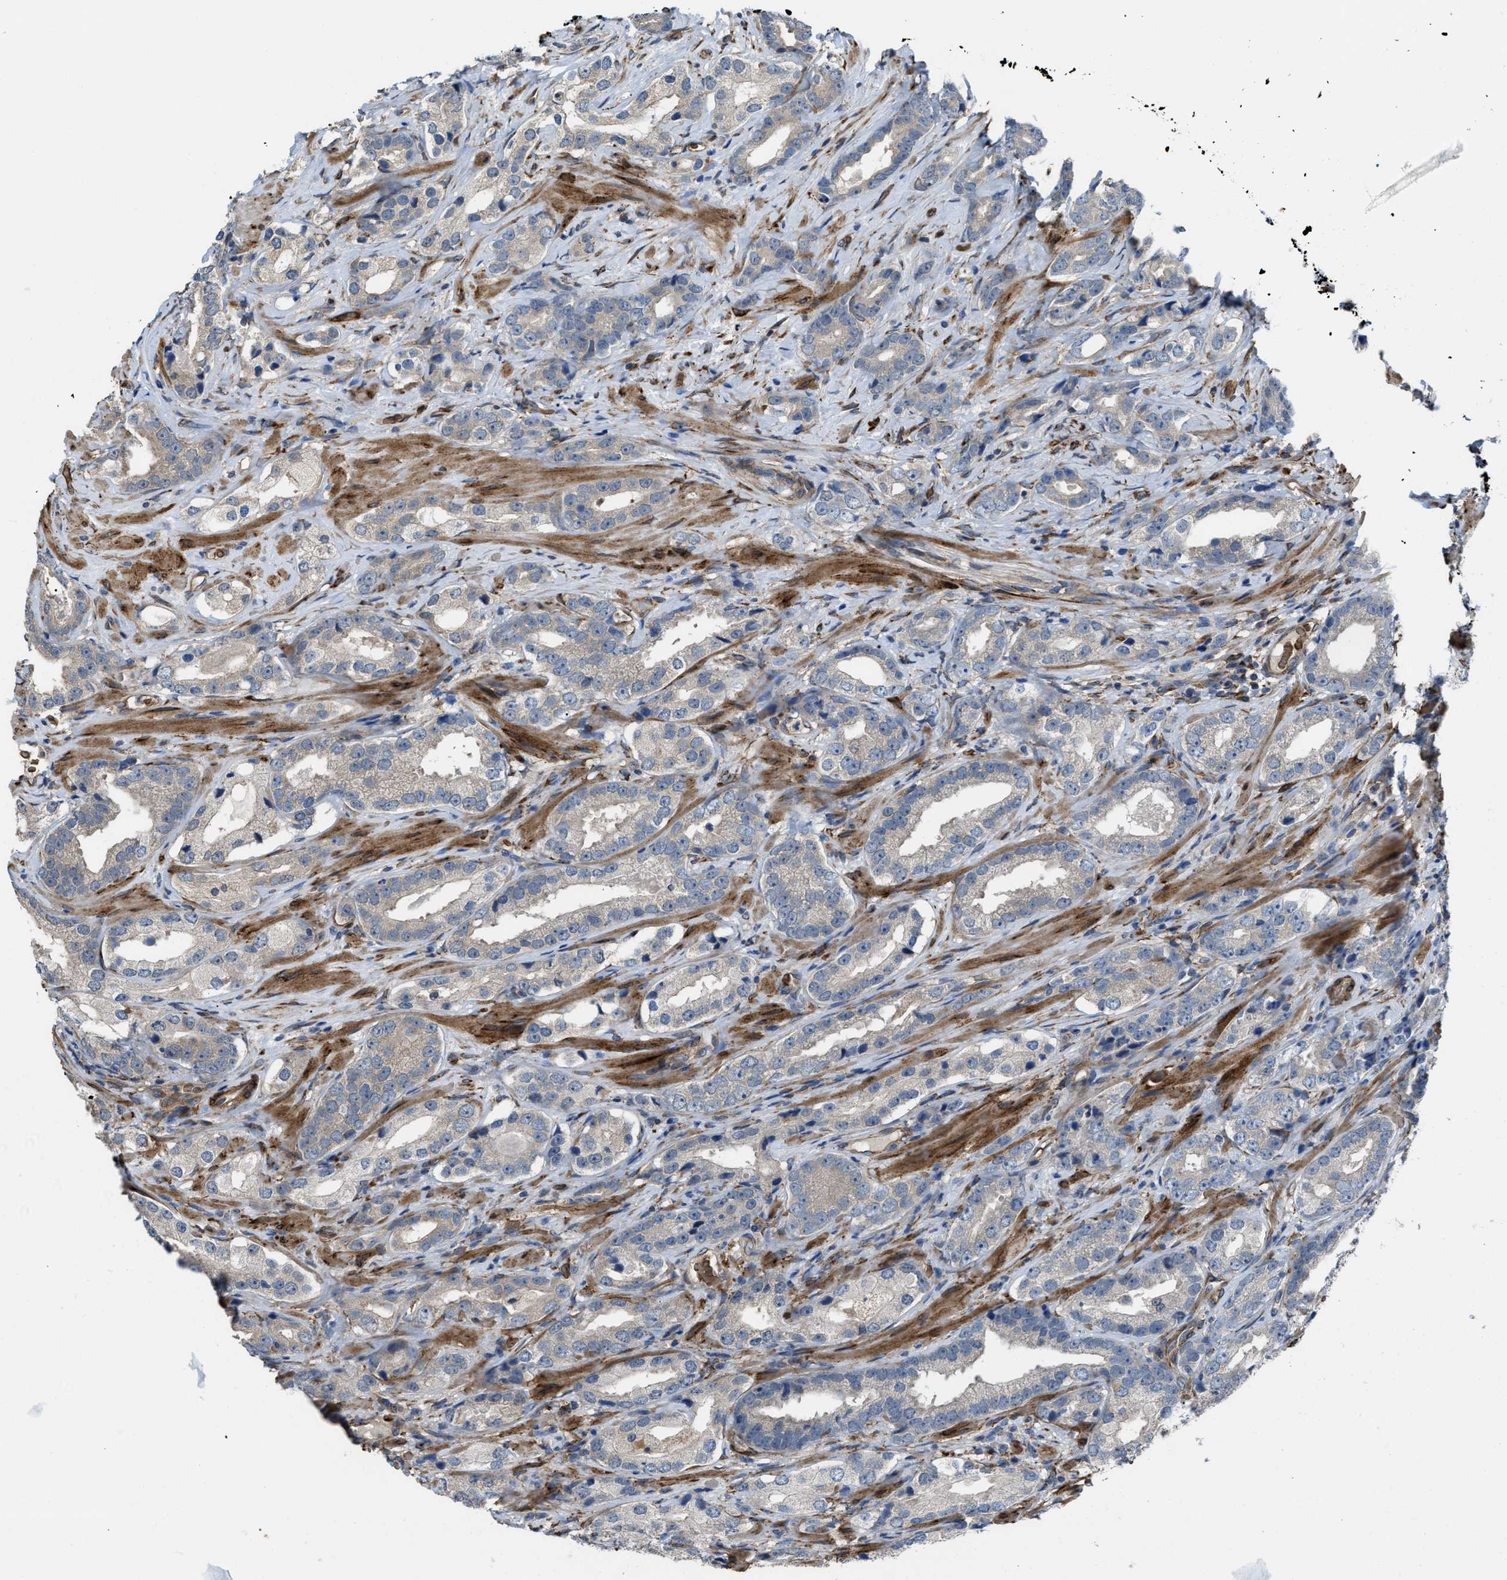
{"staining": {"intensity": "weak", "quantity": "<25%", "location": "cytoplasmic/membranous"}, "tissue": "prostate cancer", "cell_type": "Tumor cells", "image_type": "cancer", "snomed": [{"axis": "morphology", "description": "Adenocarcinoma, High grade"}, {"axis": "topography", "description": "Prostate"}], "caption": "Immunohistochemistry image of neoplastic tissue: prostate cancer stained with DAB (3,3'-diaminobenzidine) shows no significant protein expression in tumor cells. The staining was performed using DAB to visualize the protein expression in brown, while the nuclei were stained in blue with hematoxylin (Magnification: 20x).", "gene": "SELENOM", "patient": {"sex": "male", "age": 63}}